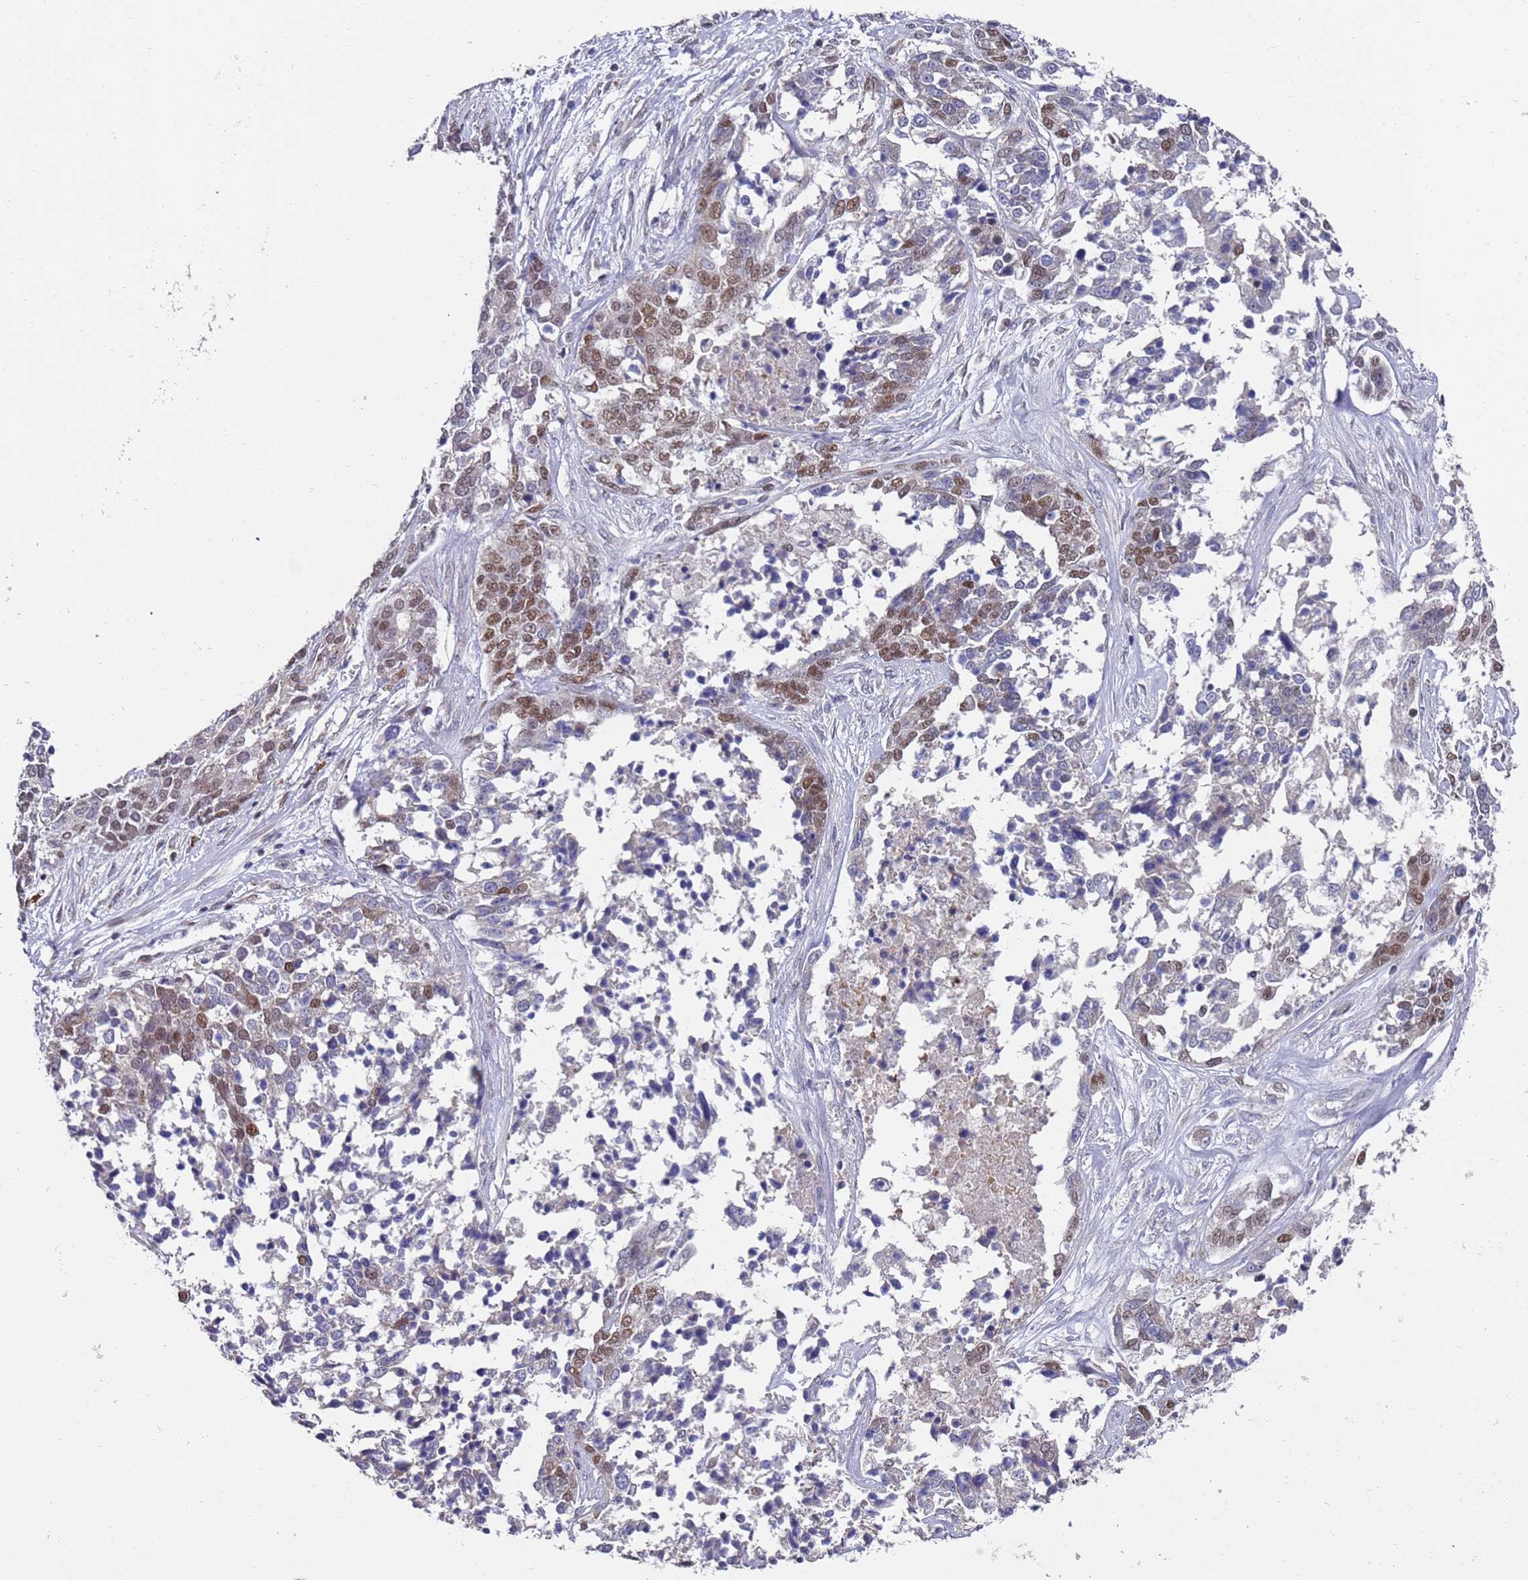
{"staining": {"intensity": "moderate", "quantity": "25%-75%", "location": "nuclear"}, "tissue": "ovarian cancer", "cell_type": "Tumor cells", "image_type": "cancer", "snomed": [{"axis": "morphology", "description": "Cystadenocarcinoma, serous, NOS"}, {"axis": "topography", "description": "Ovary"}], "caption": "A micrograph showing moderate nuclear expression in approximately 25%-75% of tumor cells in ovarian cancer, as visualized by brown immunohistochemical staining.", "gene": "COPS6", "patient": {"sex": "female", "age": 44}}